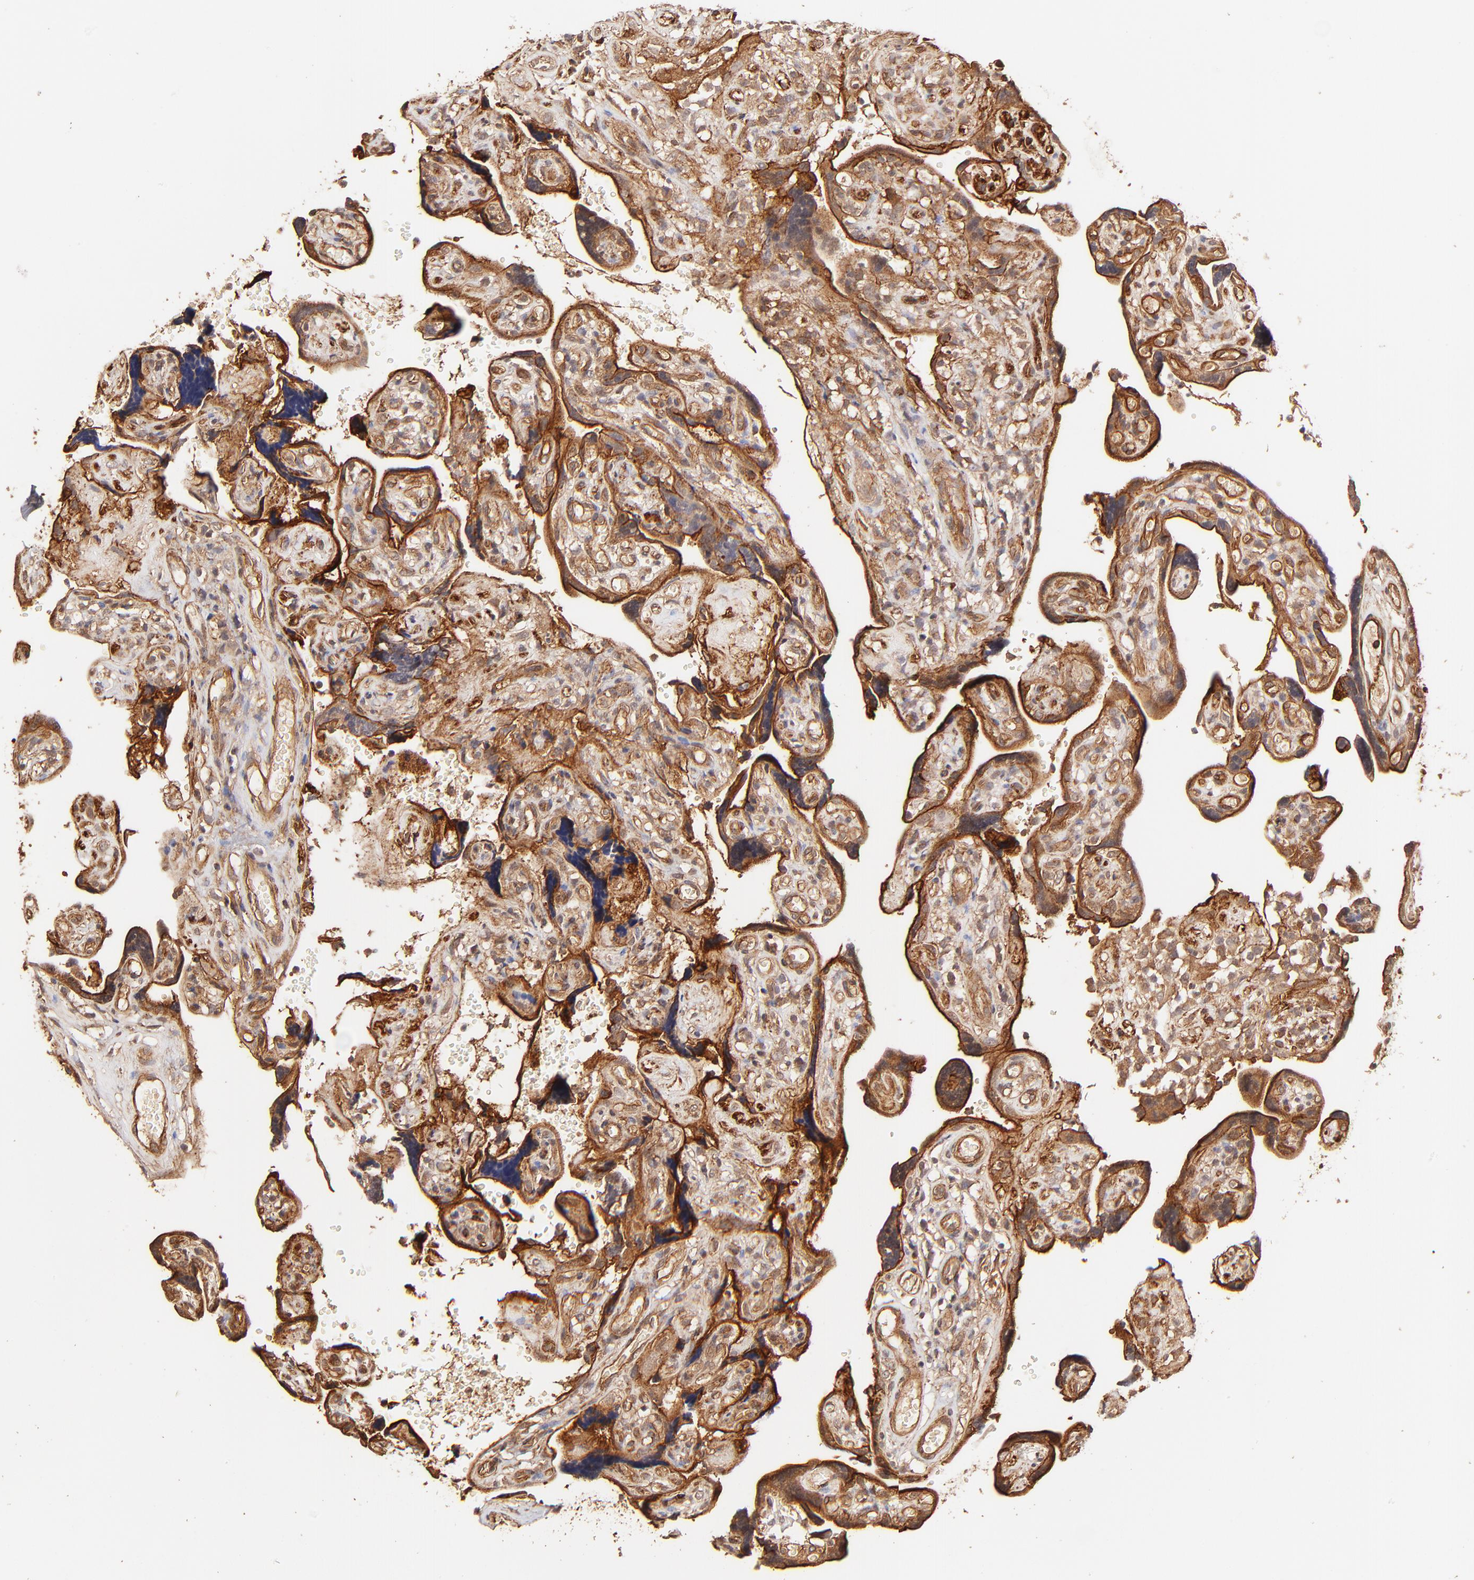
{"staining": {"intensity": "strong", "quantity": ">75%", "location": "cytoplasmic/membranous"}, "tissue": "placenta", "cell_type": "Decidual cells", "image_type": "normal", "snomed": [{"axis": "morphology", "description": "Normal tissue, NOS"}, {"axis": "topography", "description": "Placenta"}], "caption": "A brown stain highlights strong cytoplasmic/membranous positivity of a protein in decidual cells of benign placenta.", "gene": "ITGB1", "patient": {"sex": "female", "age": 30}}